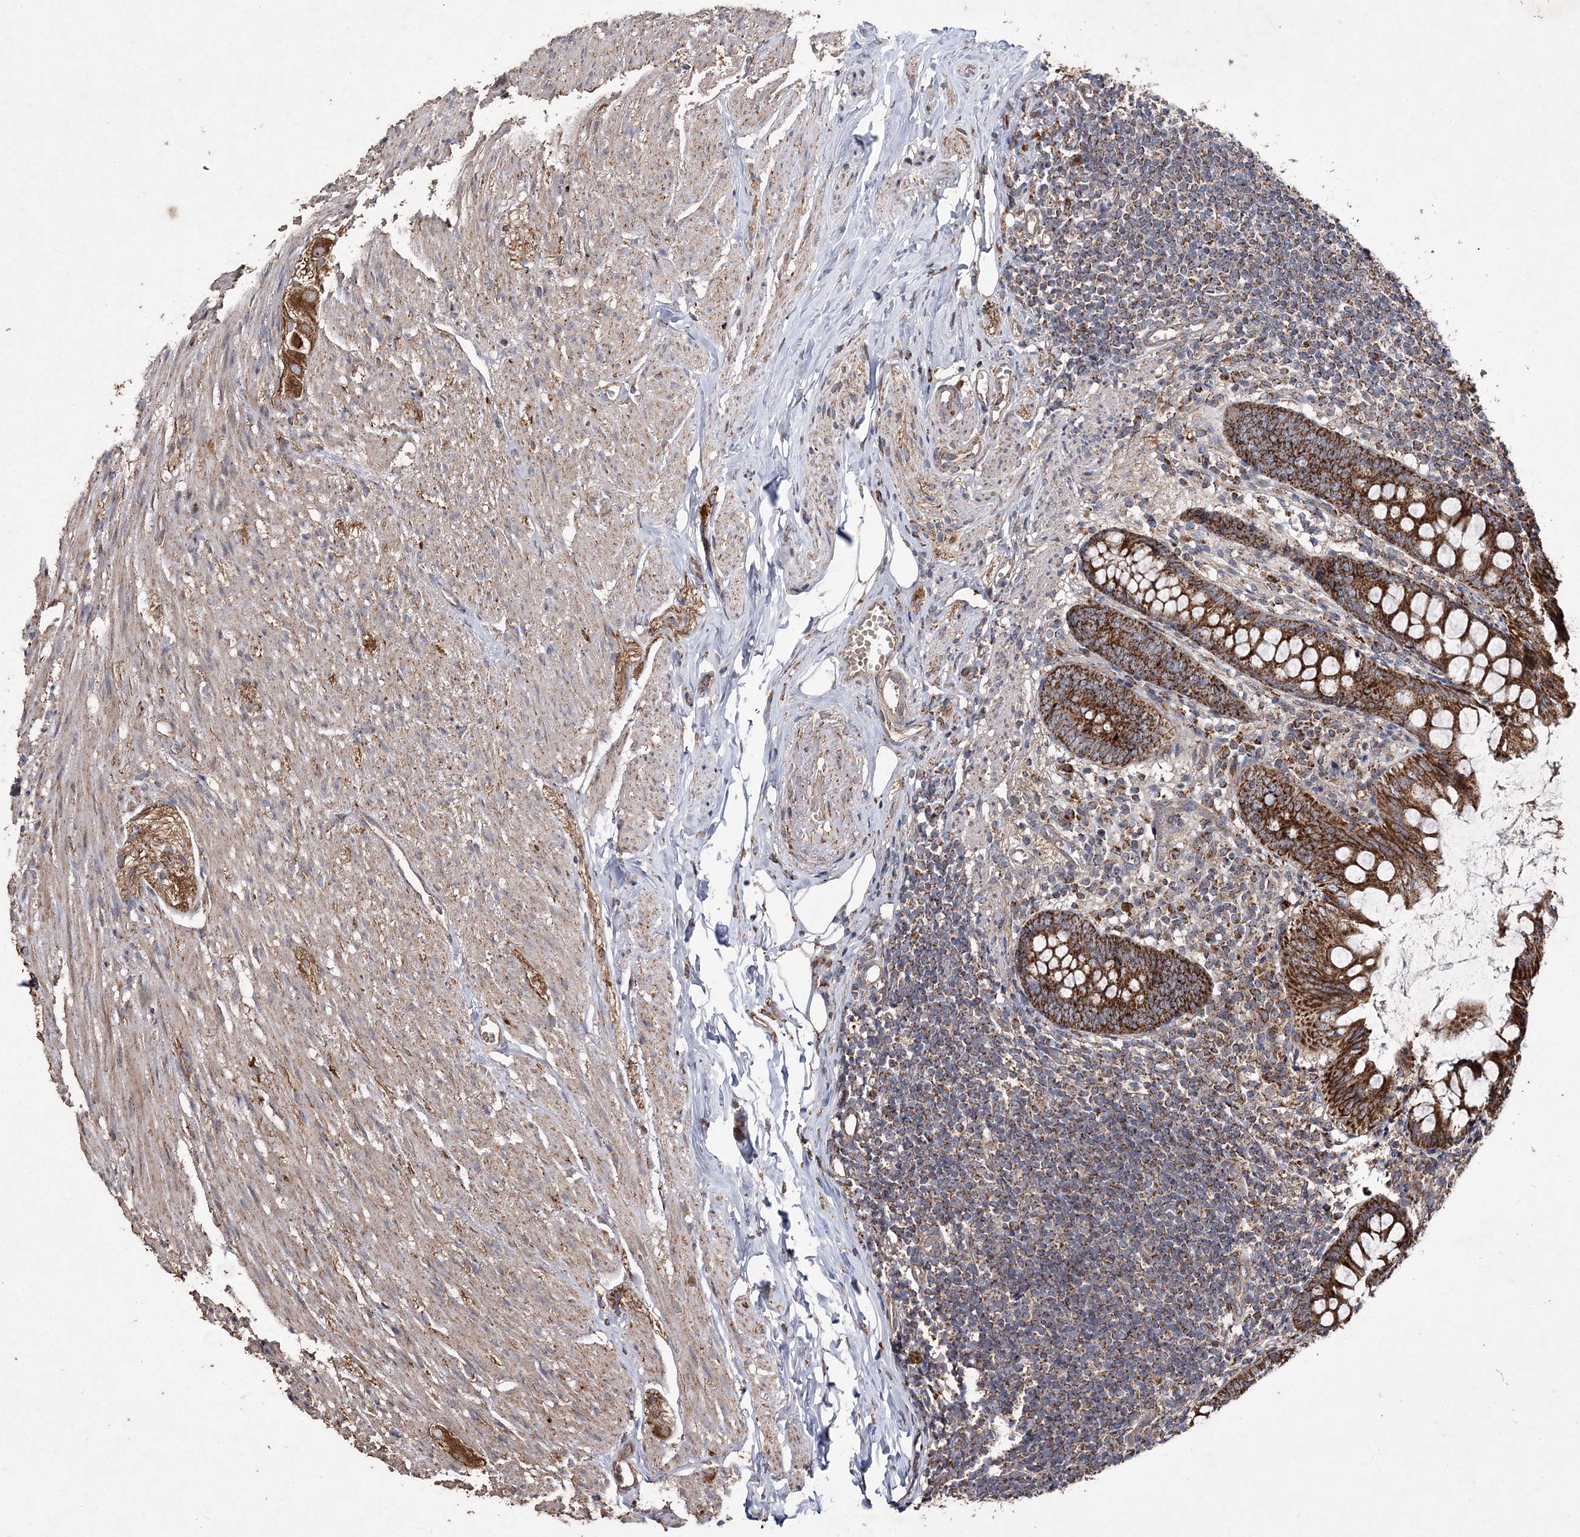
{"staining": {"intensity": "strong", "quantity": ">75%", "location": "cytoplasmic/membranous"}, "tissue": "appendix", "cell_type": "Glandular cells", "image_type": "normal", "snomed": [{"axis": "morphology", "description": "Normal tissue, NOS"}, {"axis": "topography", "description": "Appendix"}], "caption": "Protein staining exhibits strong cytoplasmic/membranous expression in about >75% of glandular cells in unremarkable appendix.", "gene": "POC5", "patient": {"sex": "female", "age": 77}}